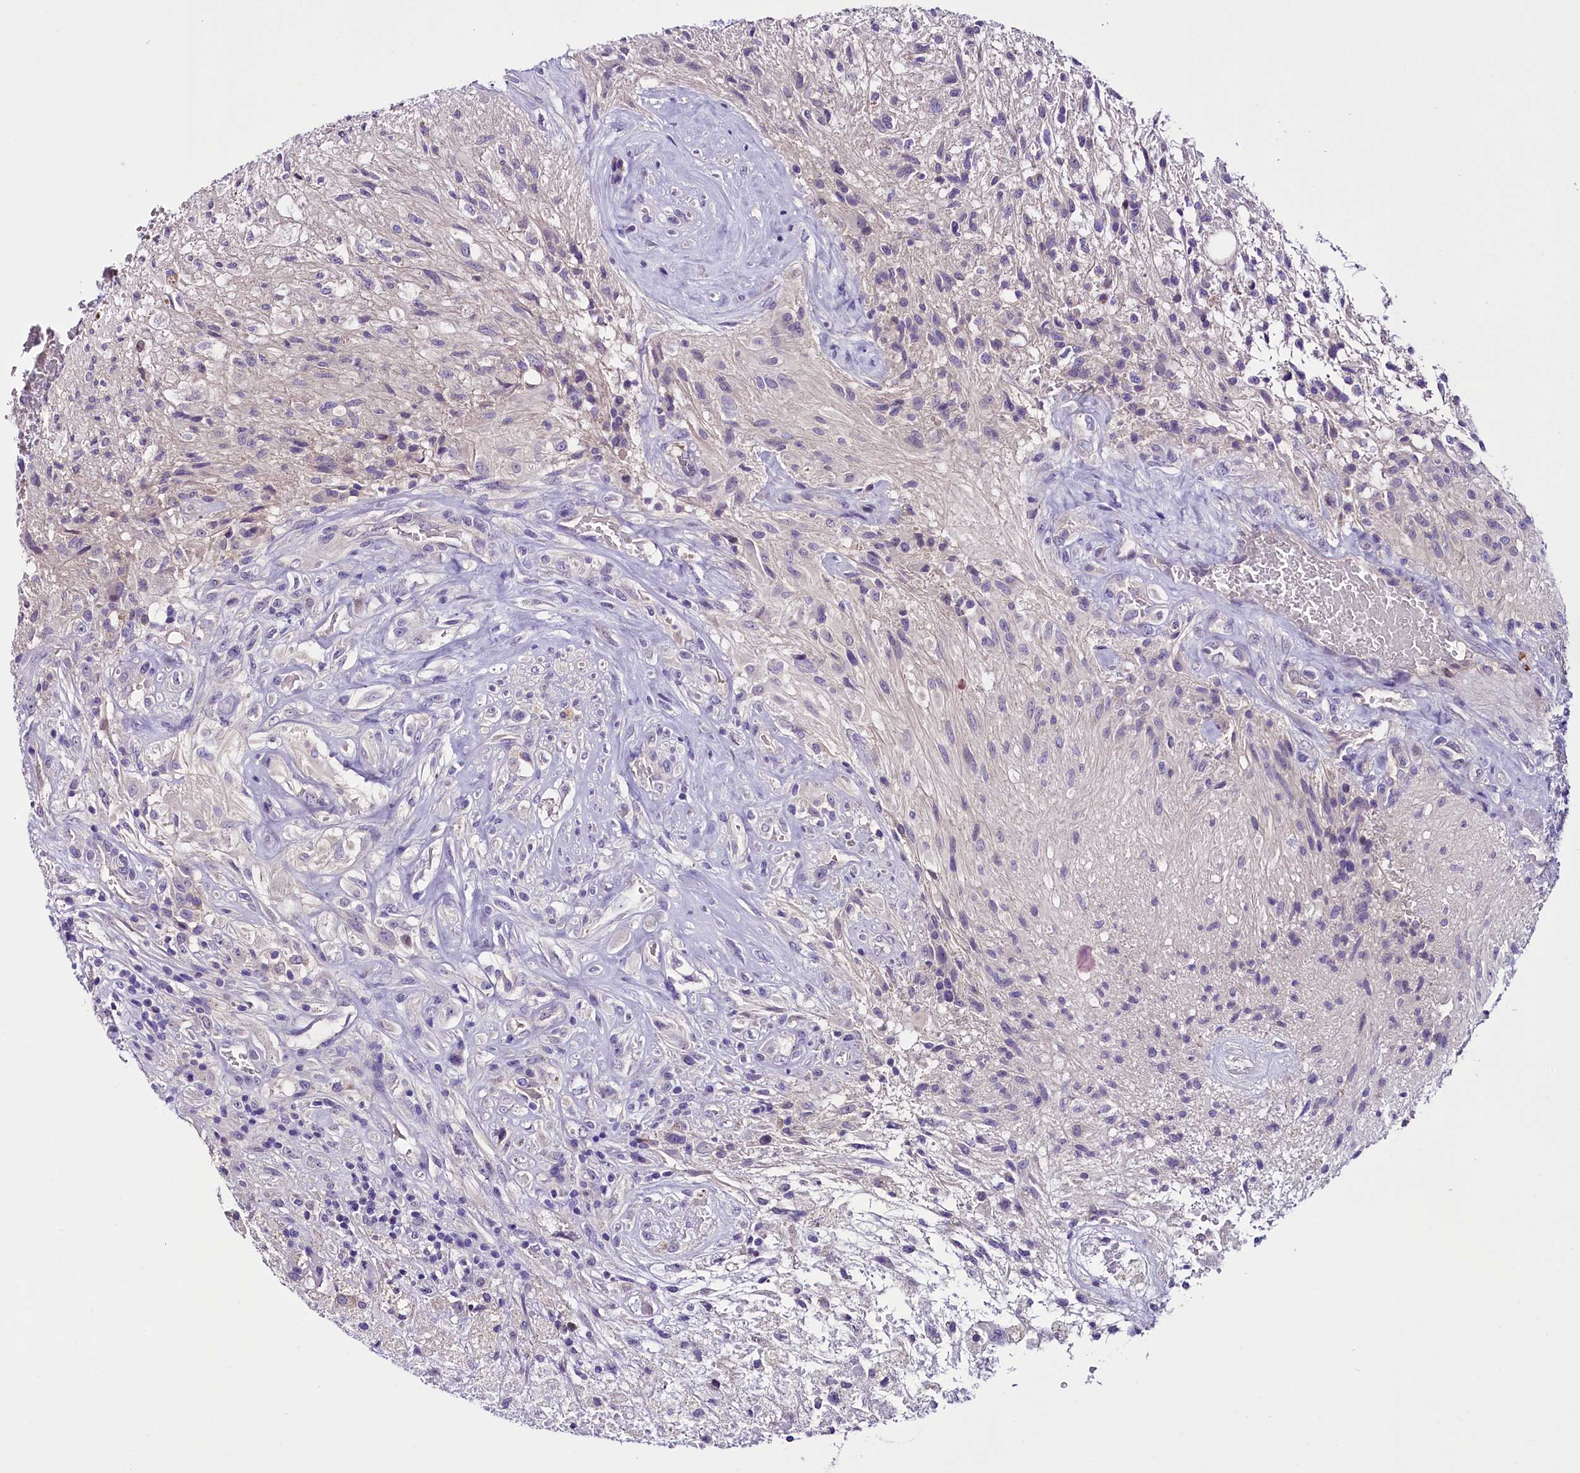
{"staining": {"intensity": "negative", "quantity": "none", "location": "none"}, "tissue": "glioma", "cell_type": "Tumor cells", "image_type": "cancer", "snomed": [{"axis": "morphology", "description": "Glioma, malignant, High grade"}, {"axis": "topography", "description": "Brain"}], "caption": "Immunohistochemical staining of human glioma demonstrates no significant expression in tumor cells. (DAB immunohistochemistry (IHC), high magnification).", "gene": "C9orf40", "patient": {"sex": "male", "age": 56}}